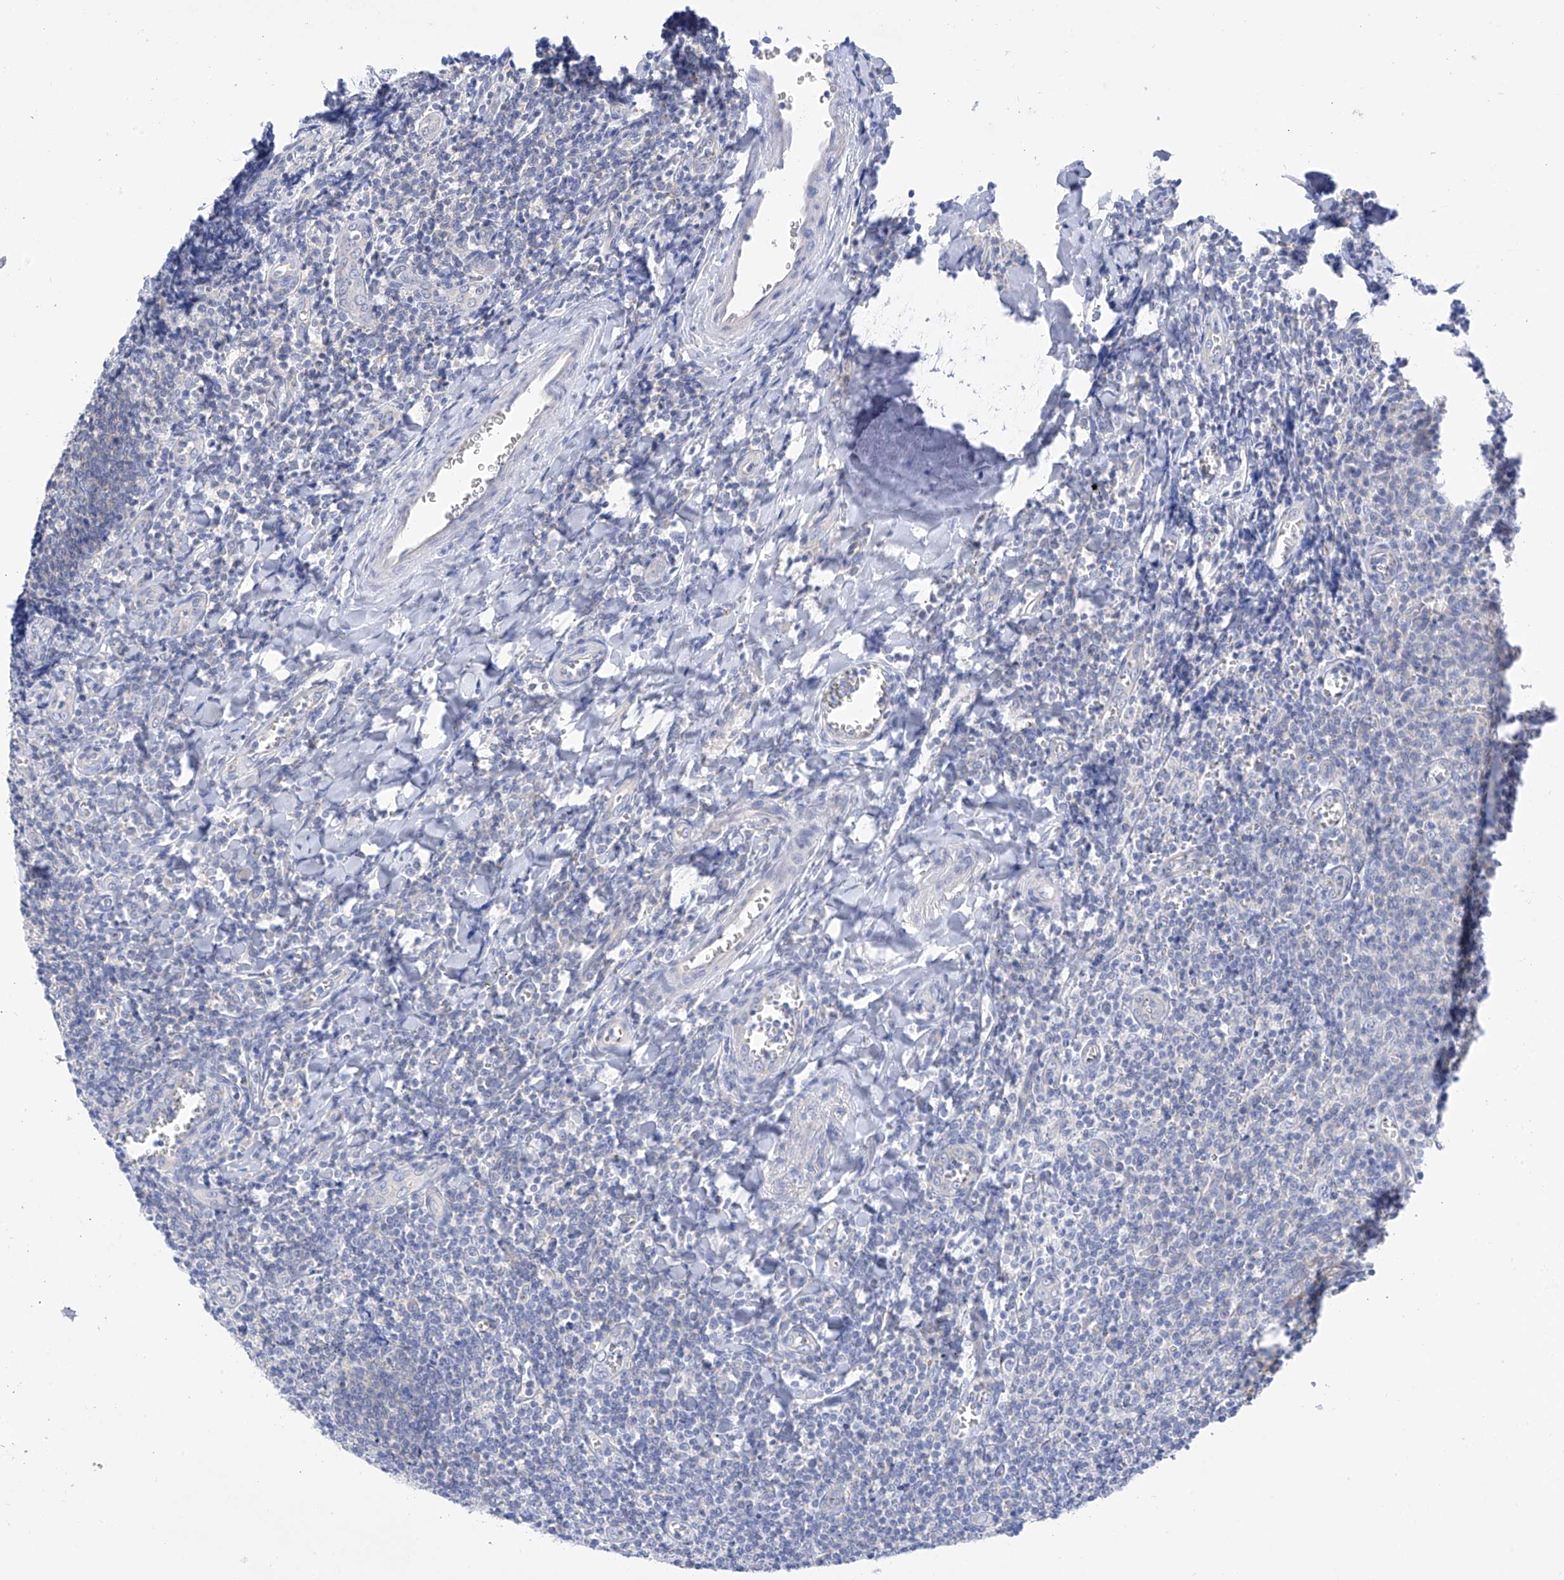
{"staining": {"intensity": "negative", "quantity": "none", "location": "none"}, "tissue": "tonsil", "cell_type": "Germinal center cells", "image_type": "normal", "snomed": [{"axis": "morphology", "description": "Normal tissue, NOS"}, {"axis": "topography", "description": "Tonsil"}], "caption": "This is an immunohistochemistry photomicrograph of normal human tonsil. There is no staining in germinal center cells.", "gene": "PIK3C2B", "patient": {"sex": "male", "age": 27}}